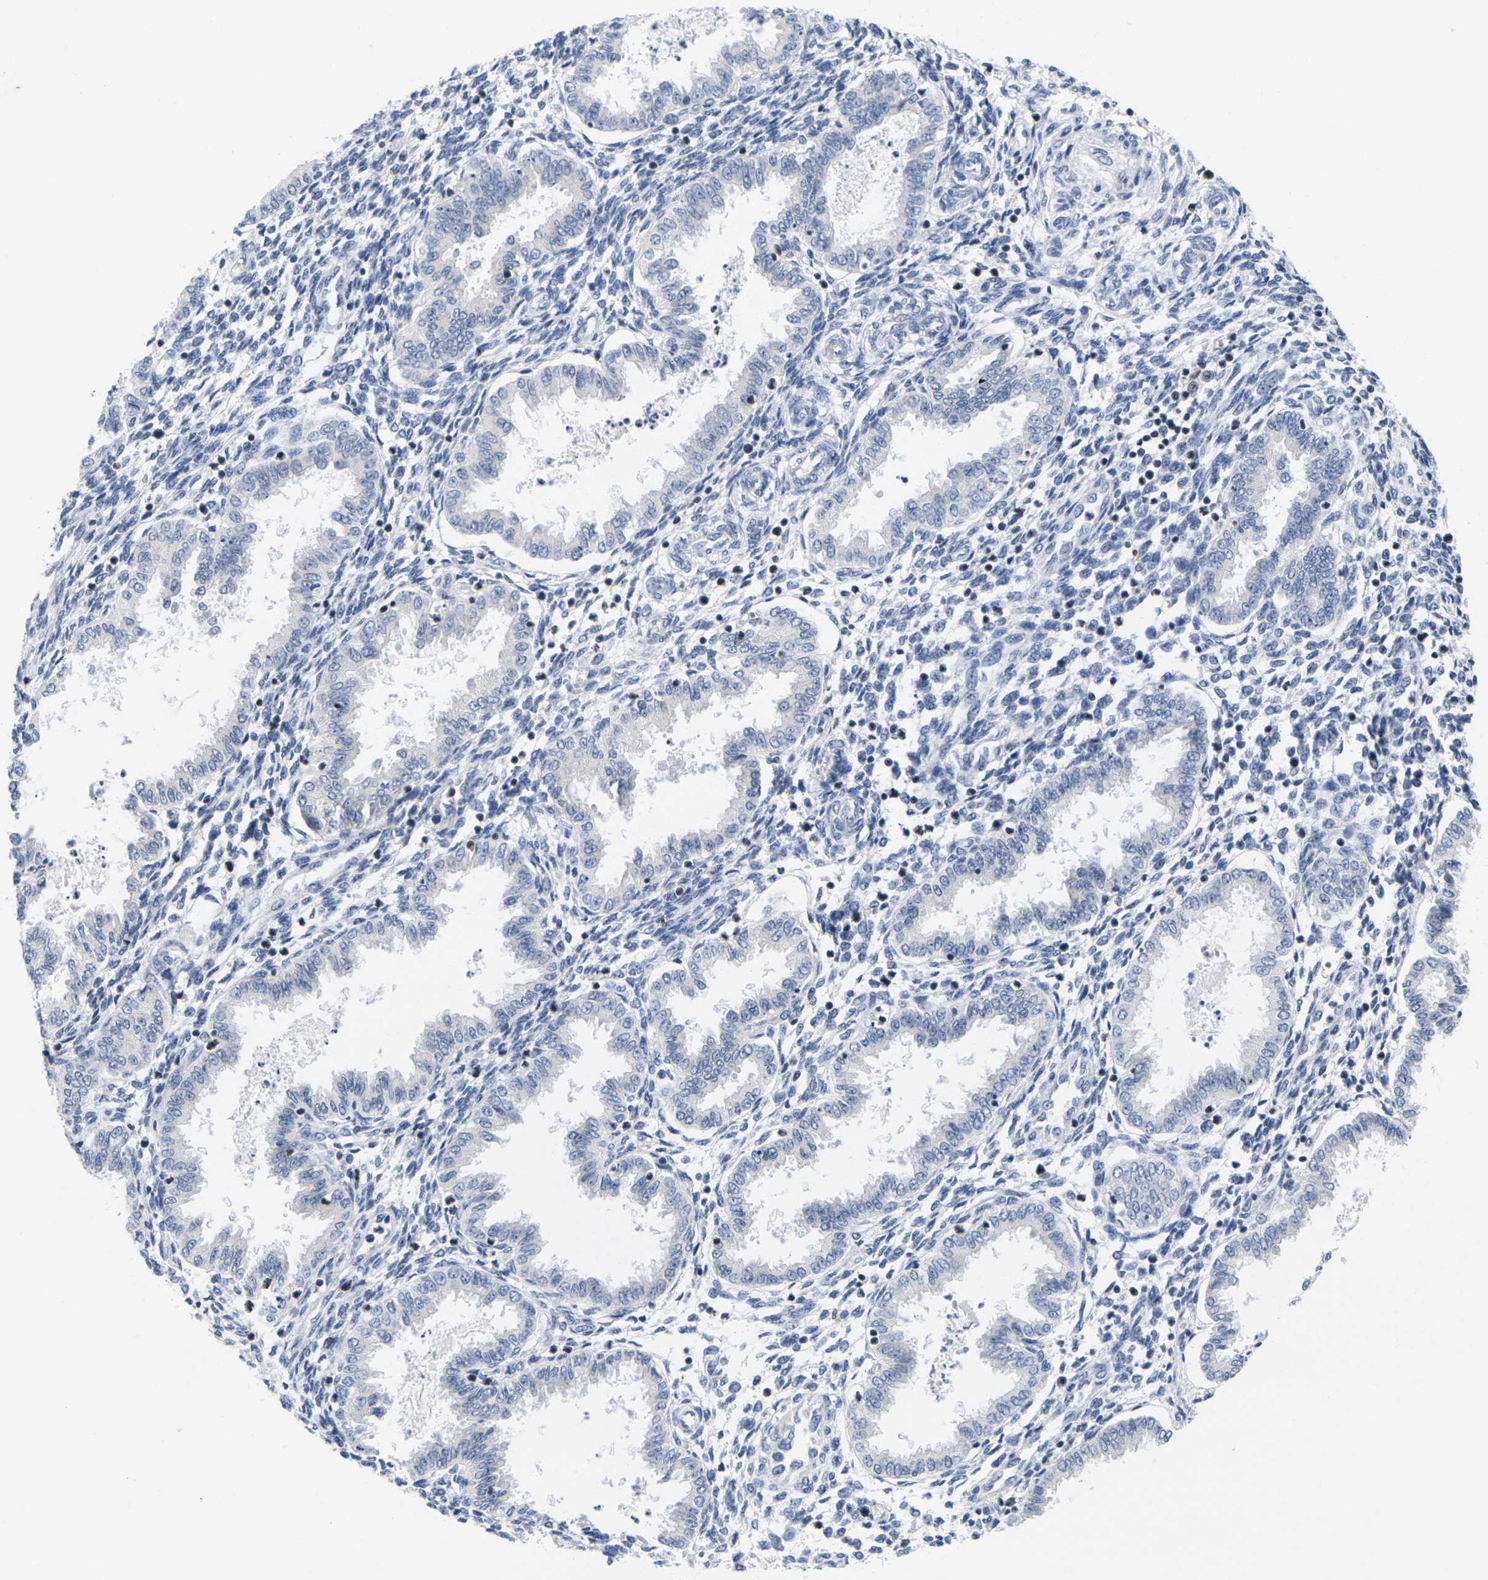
{"staining": {"intensity": "negative", "quantity": "none", "location": "none"}, "tissue": "endometrium", "cell_type": "Cells in endometrial stroma", "image_type": "normal", "snomed": [{"axis": "morphology", "description": "Normal tissue, NOS"}, {"axis": "topography", "description": "Endometrium"}], "caption": "There is no significant expression in cells in endometrial stroma of endometrium.", "gene": "IKZF1", "patient": {"sex": "female", "age": 33}}